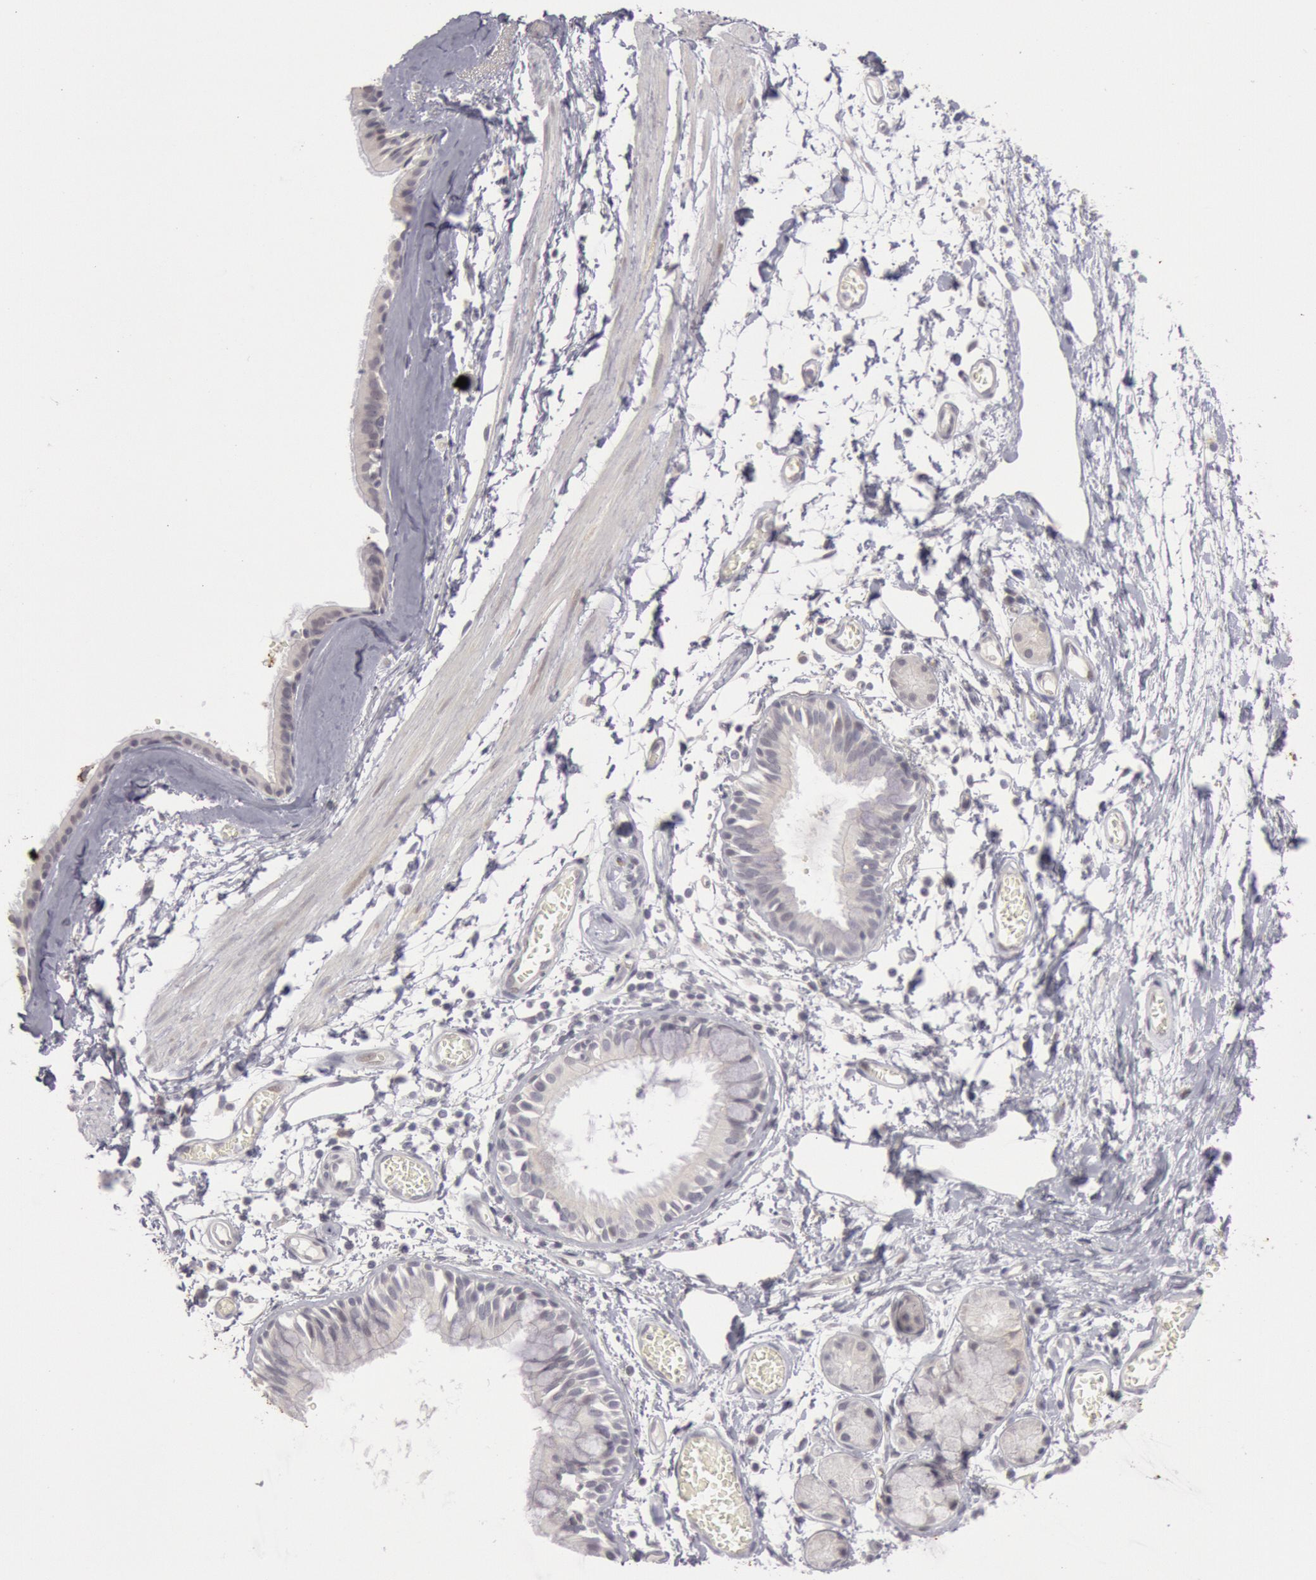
{"staining": {"intensity": "moderate", "quantity": "25%-75%", "location": "cytoplasmic/membranous"}, "tissue": "bronchus", "cell_type": "Respiratory epithelial cells", "image_type": "normal", "snomed": [{"axis": "morphology", "description": "Normal tissue, NOS"}, {"axis": "topography", "description": "Bronchus"}, {"axis": "topography", "description": "Lung"}], "caption": "Immunohistochemical staining of benign bronchus shows 25%-75% levels of moderate cytoplasmic/membranous protein positivity in approximately 25%-75% of respiratory epithelial cells.", "gene": "JOSD1", "patient": {"sex": "female", "age": 56}}